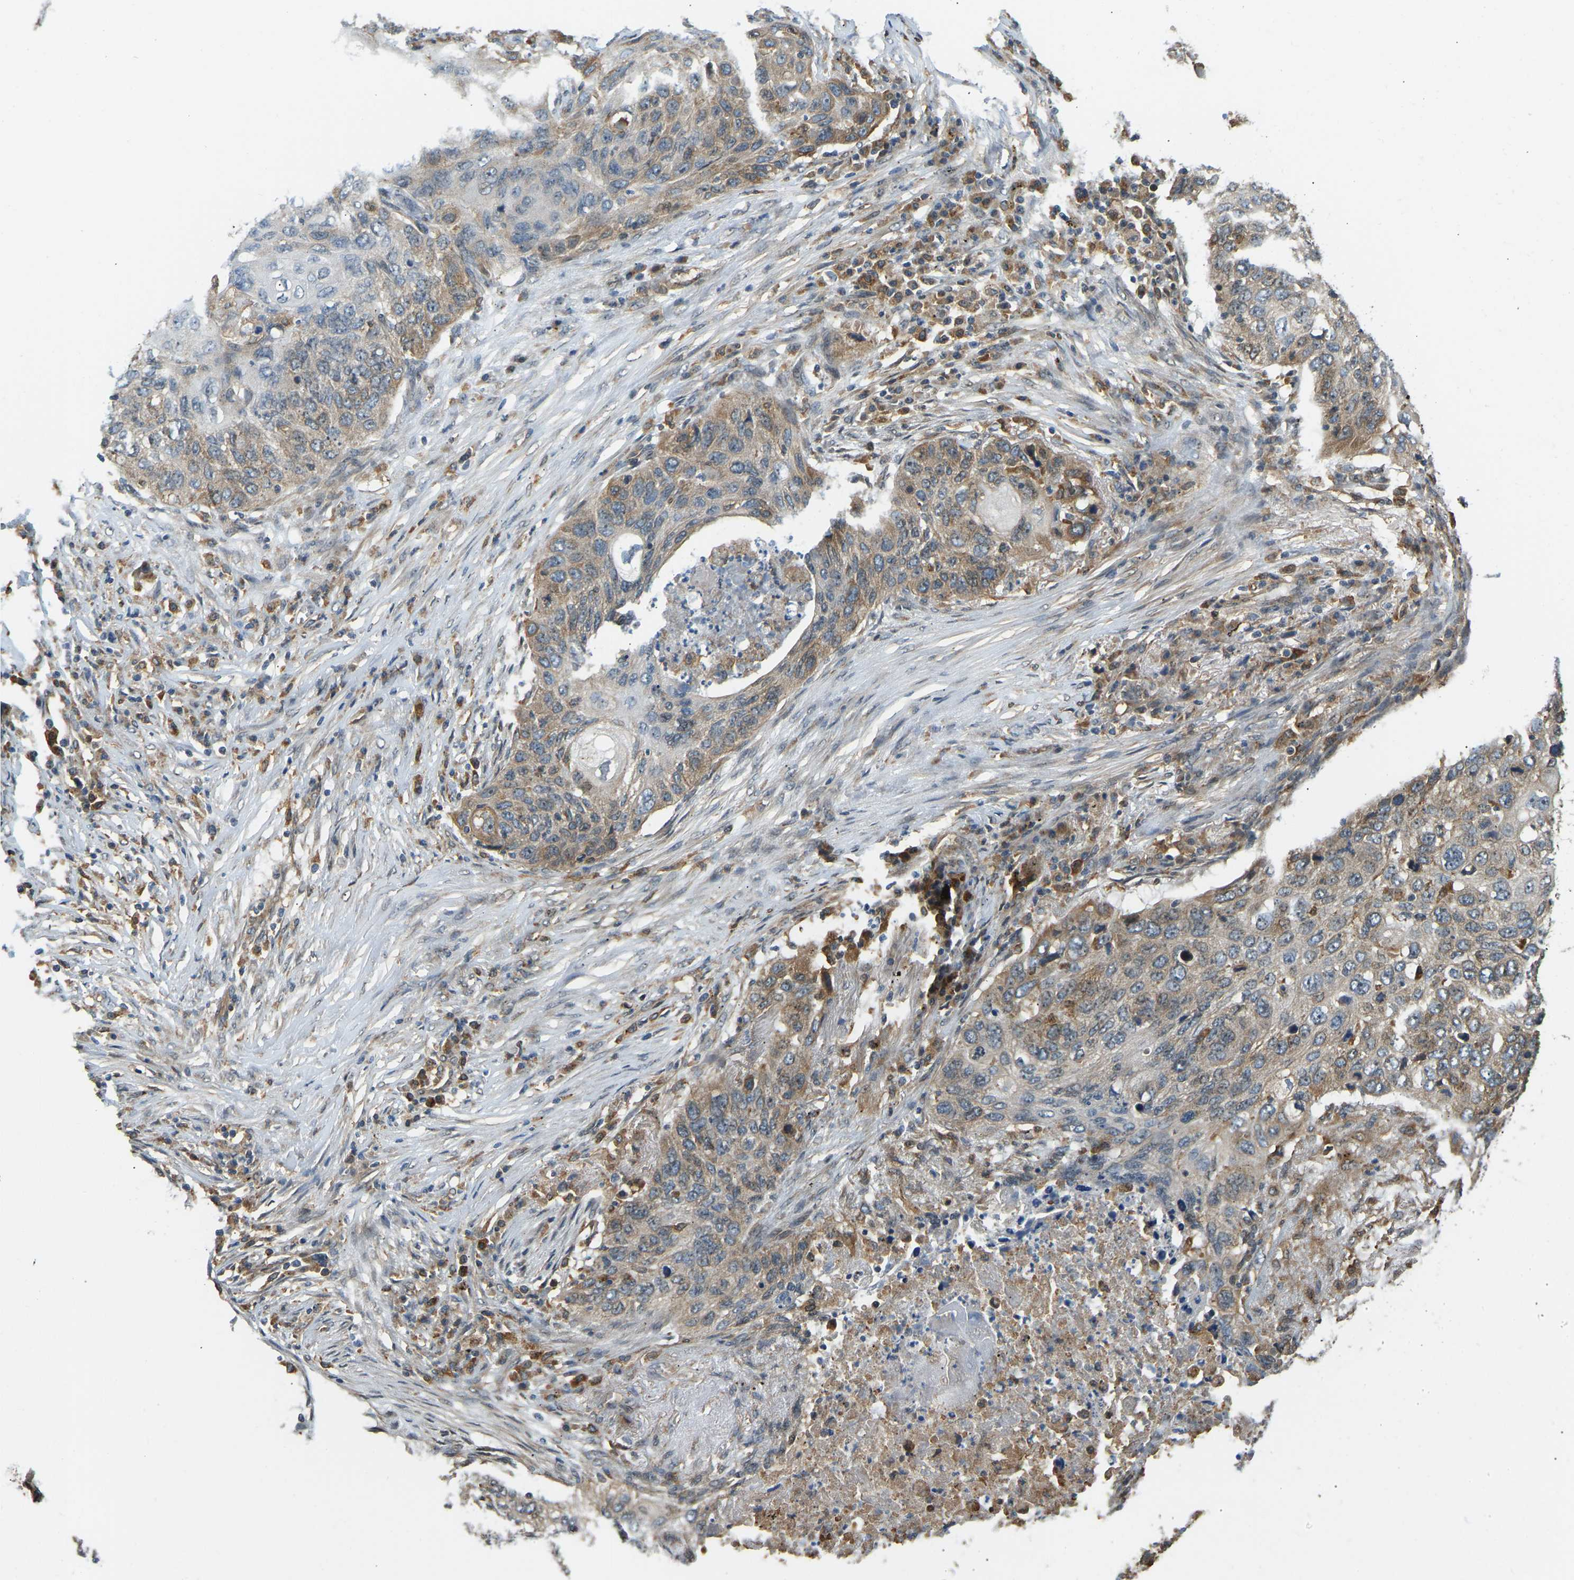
{"staining": {"intensity": "moderate", "quantity": "25%-75%", "location": "cytoplasmic/membranous"}, "tissue": "lung cancer", "cell_type": "Tumor cells", "image_type": "cancer", "snomed": [{"axis": "morphology", "description": "Squamous cell carcinoma, NOS"}, {"axis": "topography", "description": "Lung"}], "caption": "A brown stain labels moderate cytoplasmic/membranous positivity of a protein in human lung cancer (squamous cell carcinoma) tumor cells.", "gene": "OS9", "patient": {"sex": "female", "age": 63}}